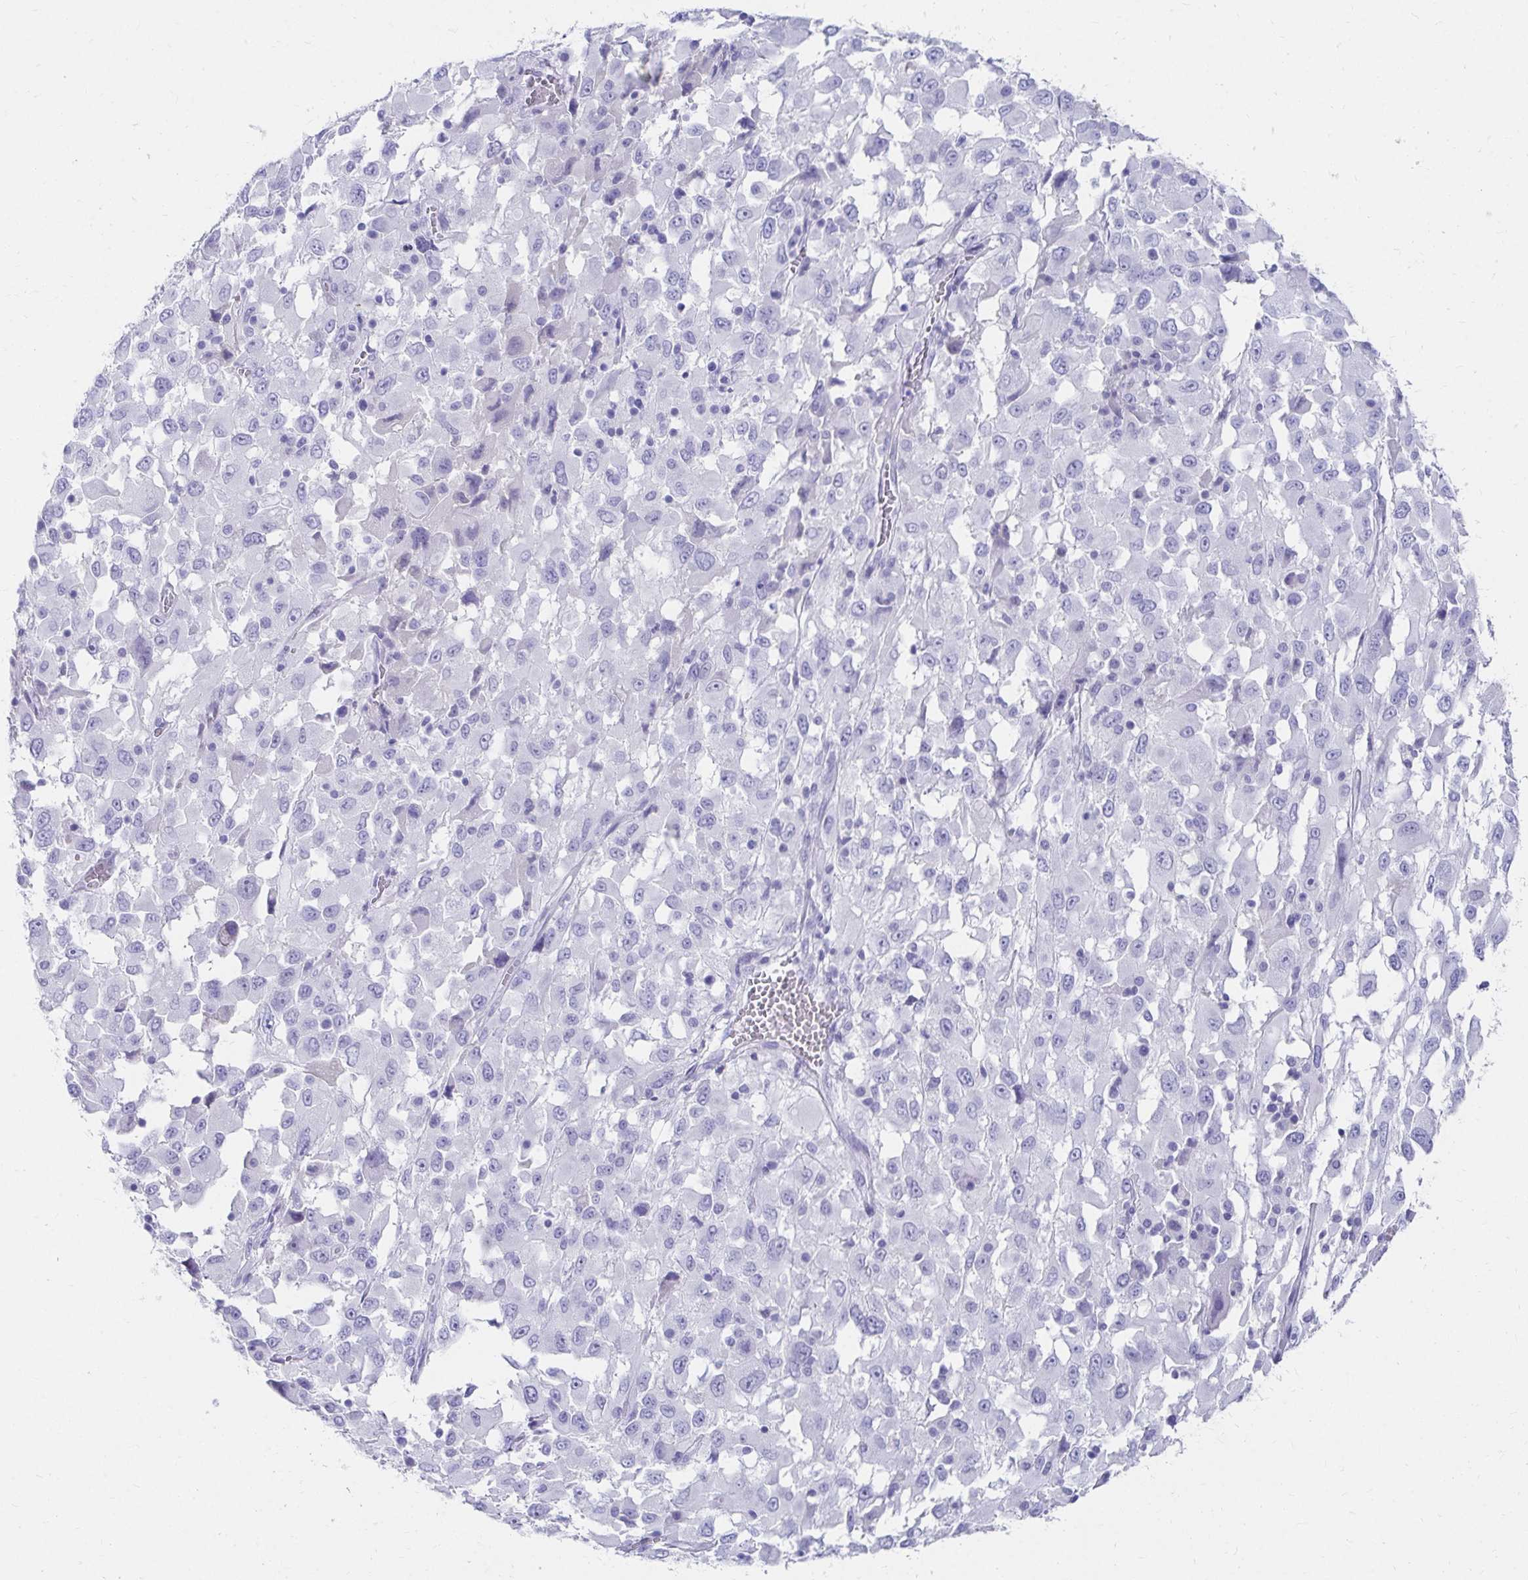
{"staining": {"intensity": "negative", "quantity": "none", "location": "none"}, "tissue": "melanoma", "cell_type": "Tumor cells", "image_type": "cancer", "snomed": [{"axis": "morphology", "description": "Malignant melanoma, Metastatic site"}, {"axis": "topography", "description": "Soft tissue"}], "caption": "Immunohistochemical staining of melanoma shows no significant positivity in tumor cells. (Brightfield microscopy of DAB IHC at high magnification).", "gene": "DPEP3", "patient": {"sex": "male", "age": 50}}